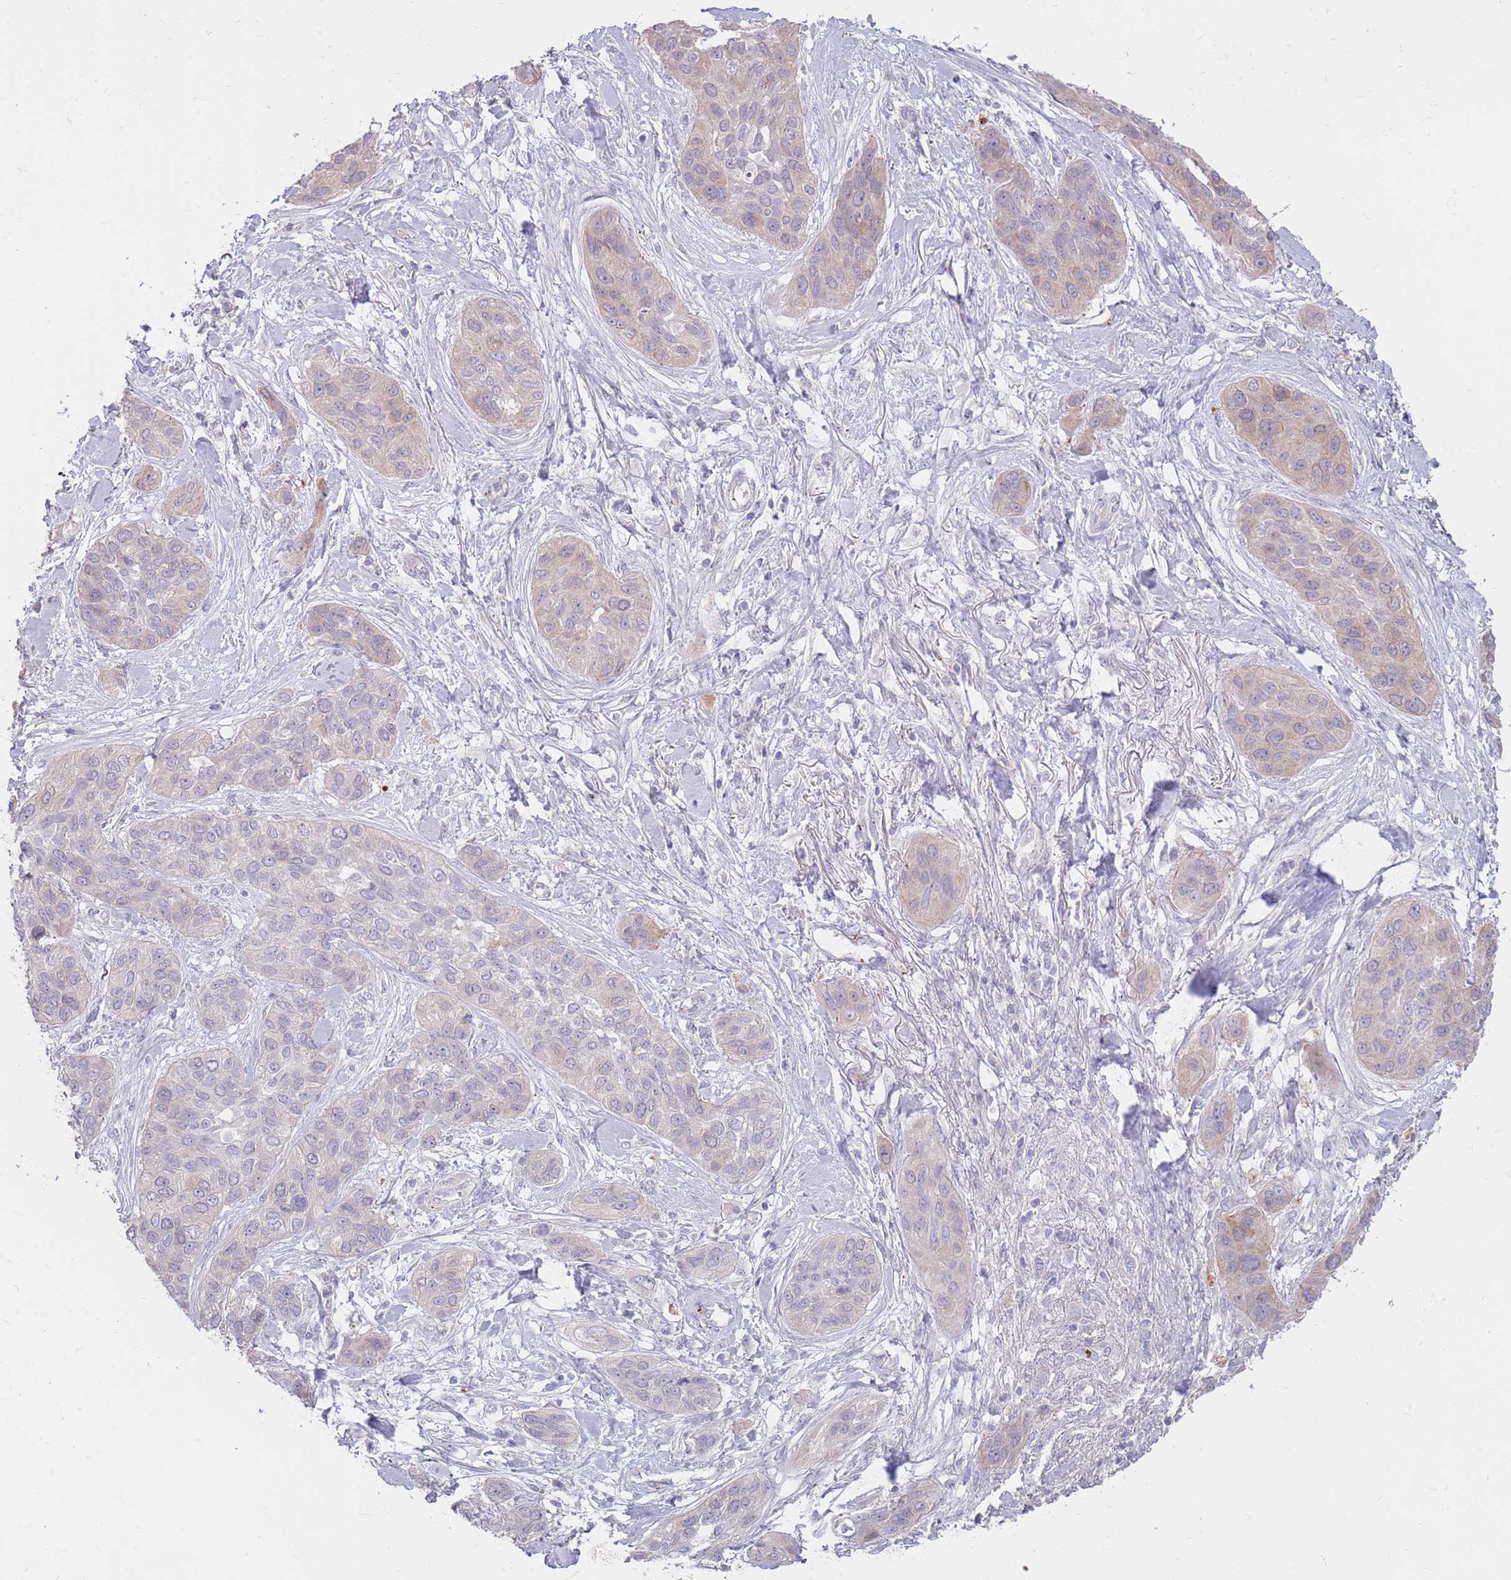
{"staining": {"intensity": "weak", "quantity": "<25%", "location": "cytoplasmic/membranous"}, "tissue": "lung cancer", "cell_type": "Tumor cells", "image_type": "cancer", "snomed": [{"axis": "morphology", "description": "Squamous cell carcinoma, NOS"}, {"axis": "topography", "description": "Lung"}], "caption": "This is an immunohistochemistry (IHC) image of lung cancer (squamous cell carcinoma). There is no staining in tumor cells.", "gene": "LDHD", "patient": {"sex": "female", "age": 70}}